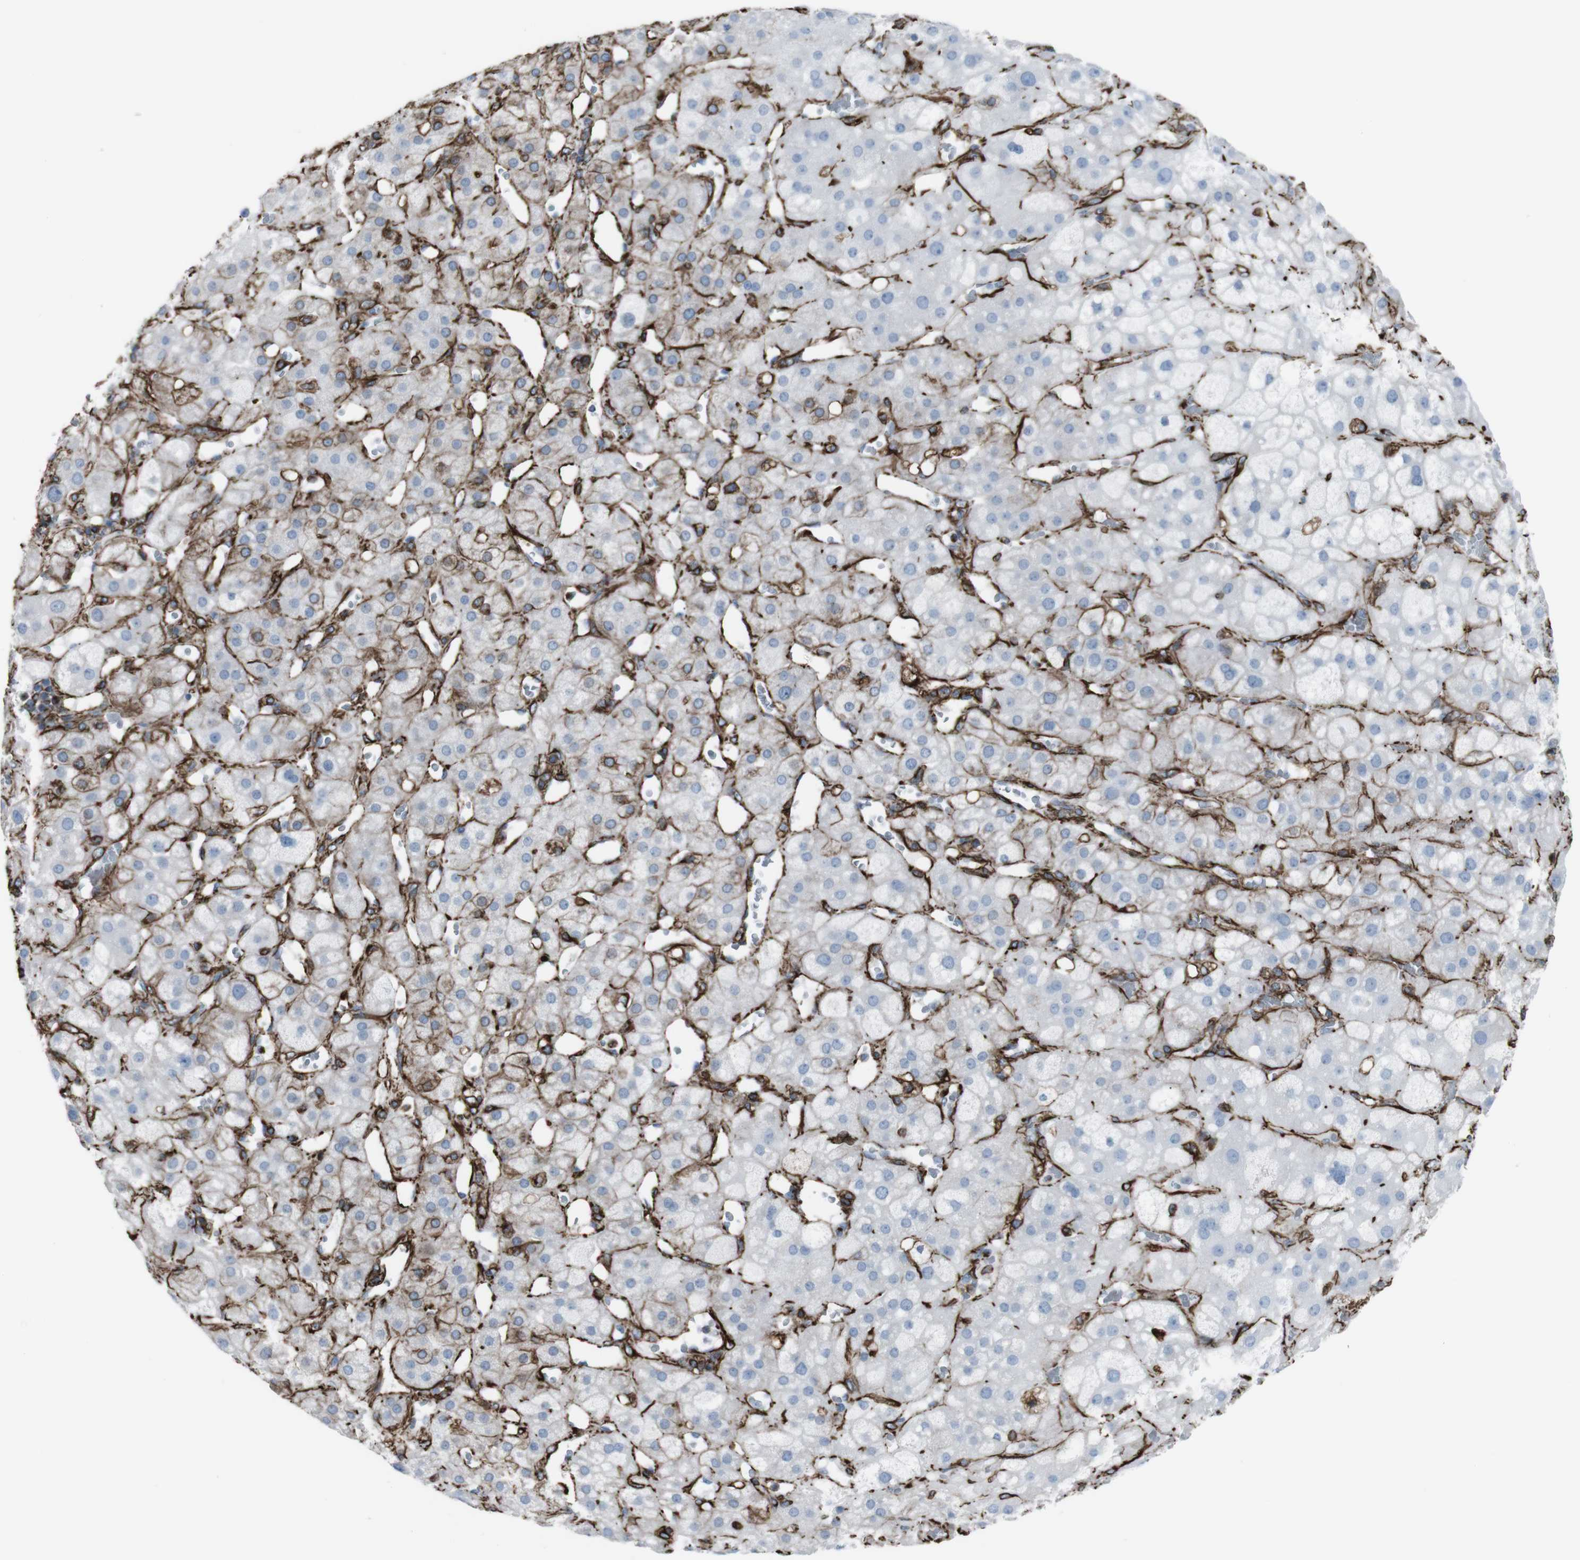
{"staining": {"intensity": "weak", "quantity": "<25%", "location": "cytoplasmic/membranous"}, "tissue": "adrenal gland", "cell_type": "Glandular cells", "image_type": "normal", "snomed": [{"axis": "morphology", "description": "Normal tissue, NOS"}, {"axis": "topography", "description": "Adrenal gland"}], "caption": "Immunohistochemistry of benign human adrenal gland exhibits no expression in glandular cells.", "gene": "ZDHHC6", "patient": {"sex": "female", "age": 47}}